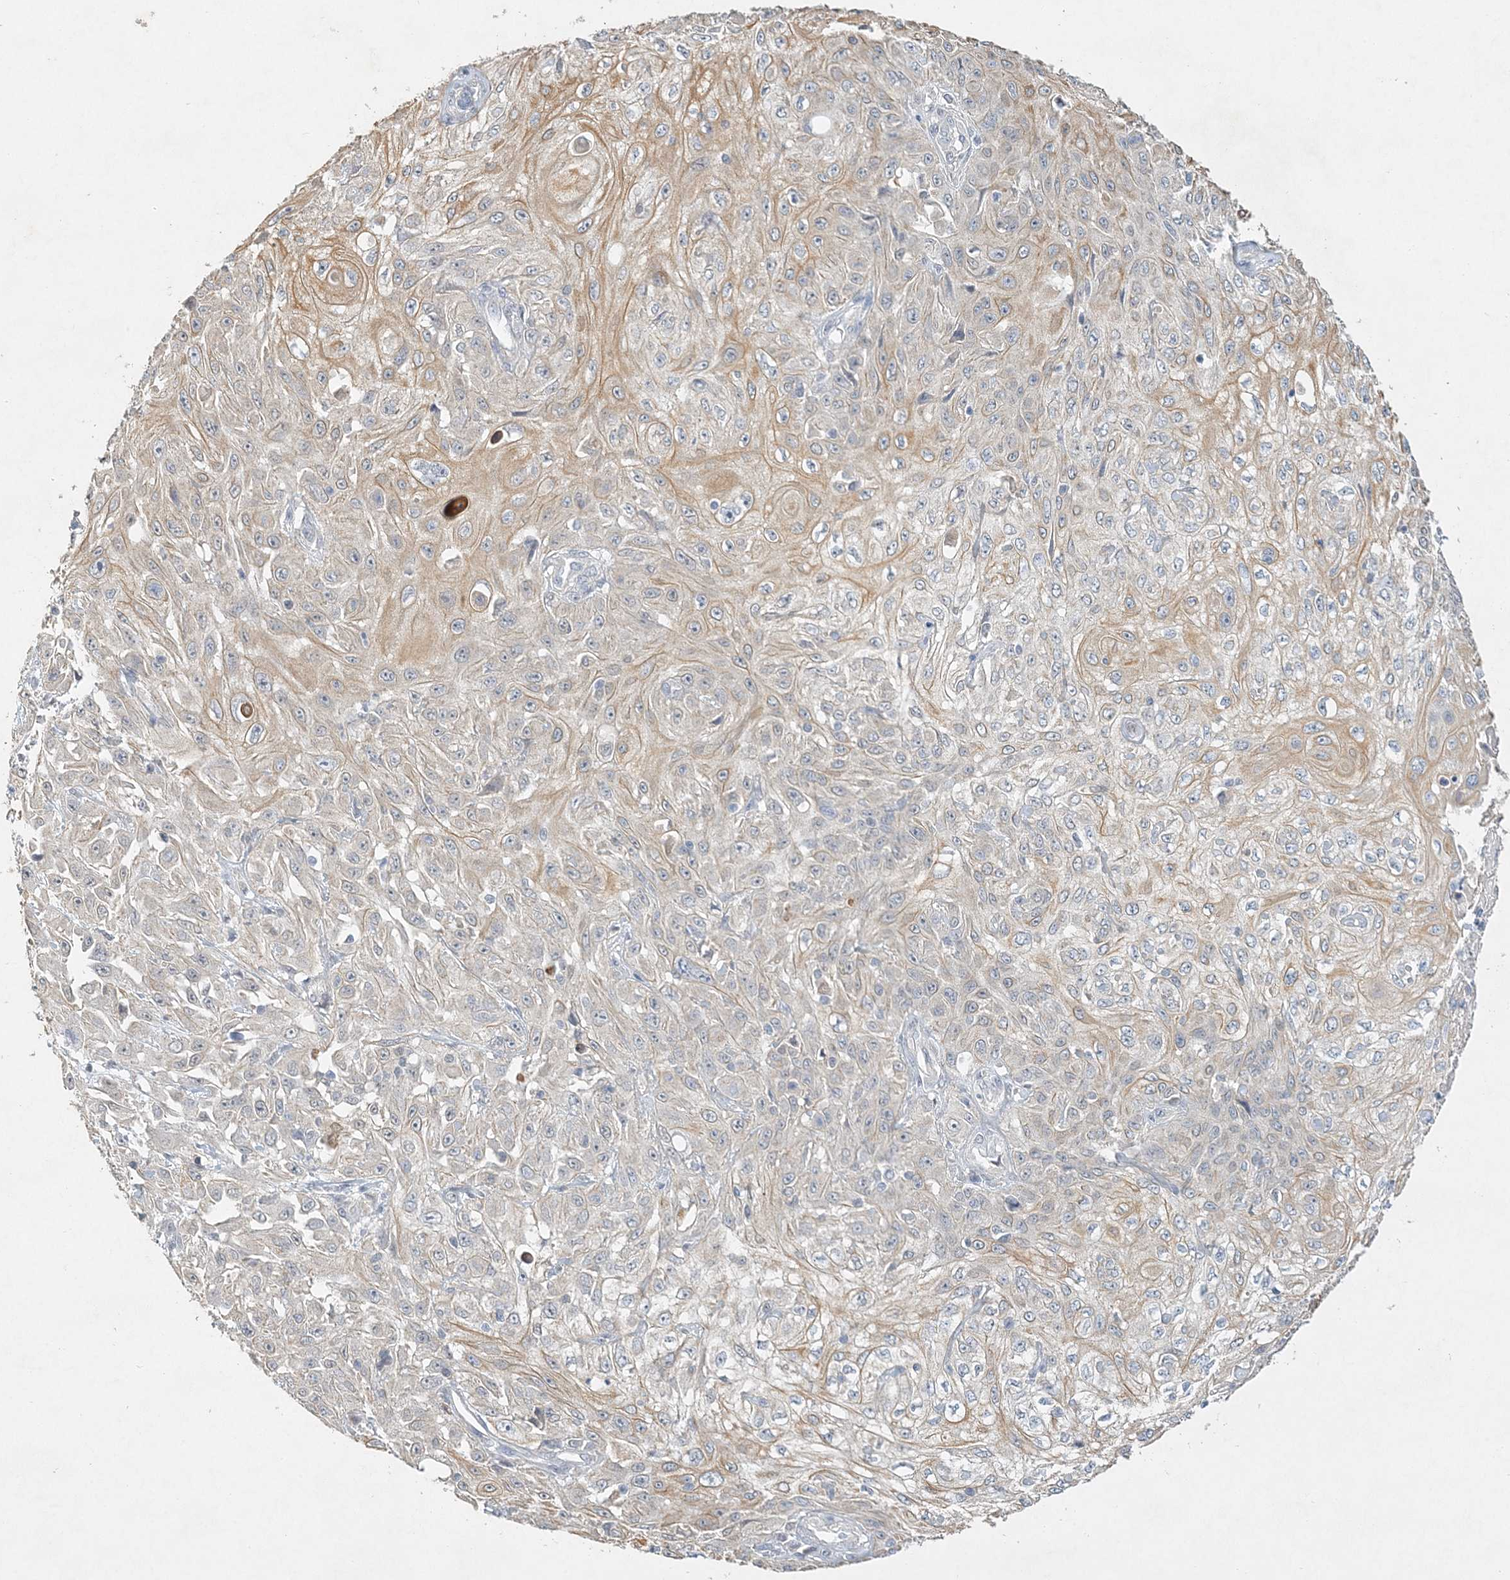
{"staining": {"intensity": "weak", "quantity": "25%-75%", "location": "cytoplasmic/membranous"}, "tissue": "skin cancer", "cell_type": "Tumor cells", "image_type": "cancer", "snomed": [{"axis": "morphology", "description": "Squamous cell carcinoma, NOS"}, {"axis": "morphology", "description": "Squamous cell carcinoma, metastatic, NOS"}, {"axis": "topography", "description": "Skin"}, {"axis": "topography", "description": "Lymph node"}], "caption": "High-power microscopy captured an immunohistochemistry histopathology image of skin squamous cell carcinoma, revealing weak cytoplasmic/membranous staining in about 25%-75% of tumor cells.", "gene": "MAT2B", "patient": {"sex": "male", "age": 75}}